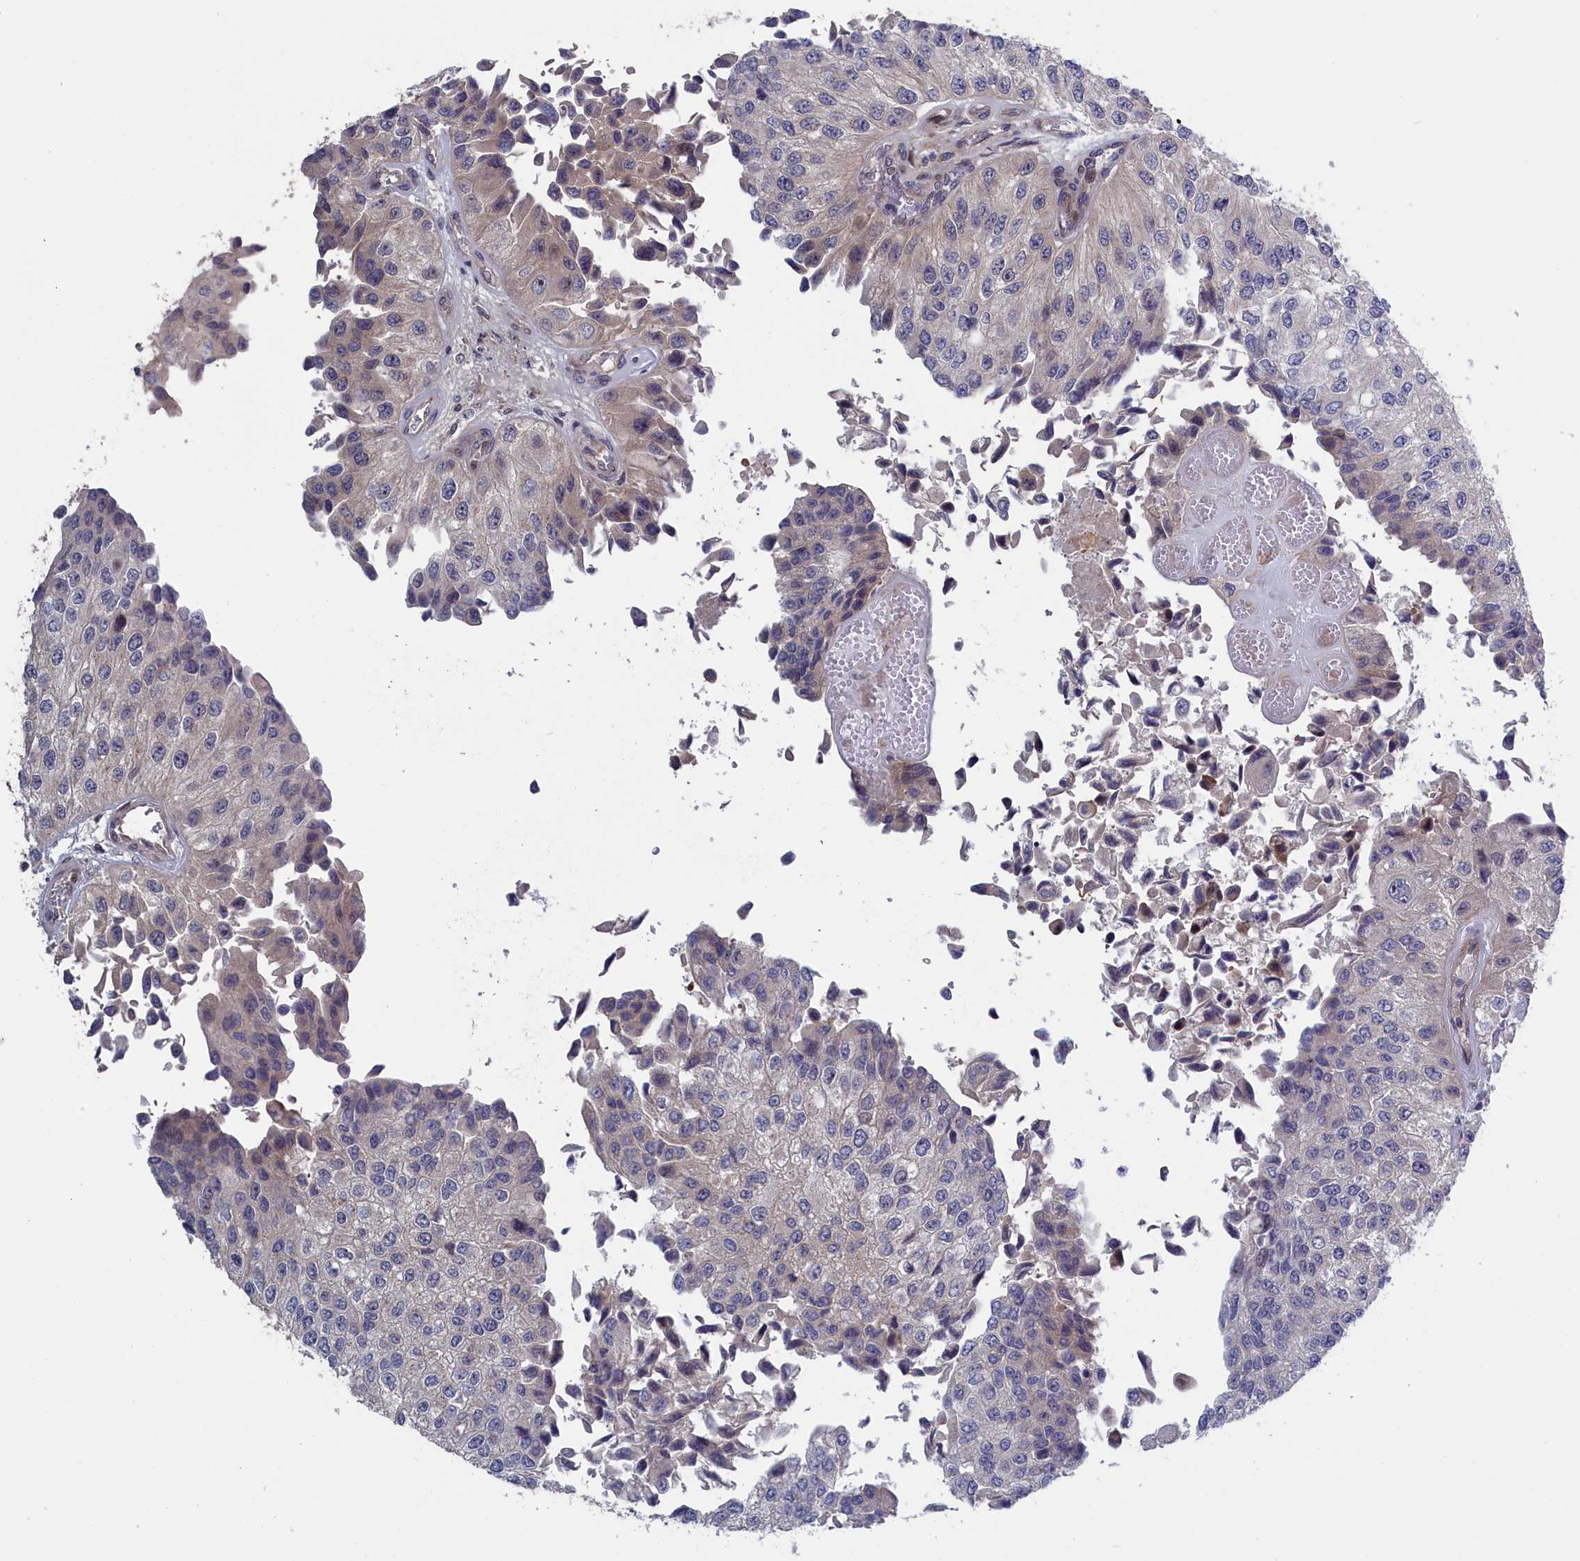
{"staining": {"intensity": "negative", "quantity": "none", "location": "none"}, "tissue": "urothelial cancer", "cell_type": "Tumor cells", "image_type": "cancer", "snomed": [{"axis": "morphology", "description": "Urothelial carcinoma, High grade"}, {"axis": "topography", "description": "Kidney"}, {"axis": "topography", "description": "Urinary bladder"}], "caption": "High magnification brightfield microscopy of urothelial cancer stained with DAB (brown) and counterstained with hematoxylin (blue): tumor cells show no significant staining. Brightfield microscopy of immunohistochemistry (IHC) stained with DAB (3,3'-diaminobenzidine) (brown) and hematoxylin (blue), captured at high magnification.", "gene": "LSG1", "patient": {"sex": "male", "age": 77}}